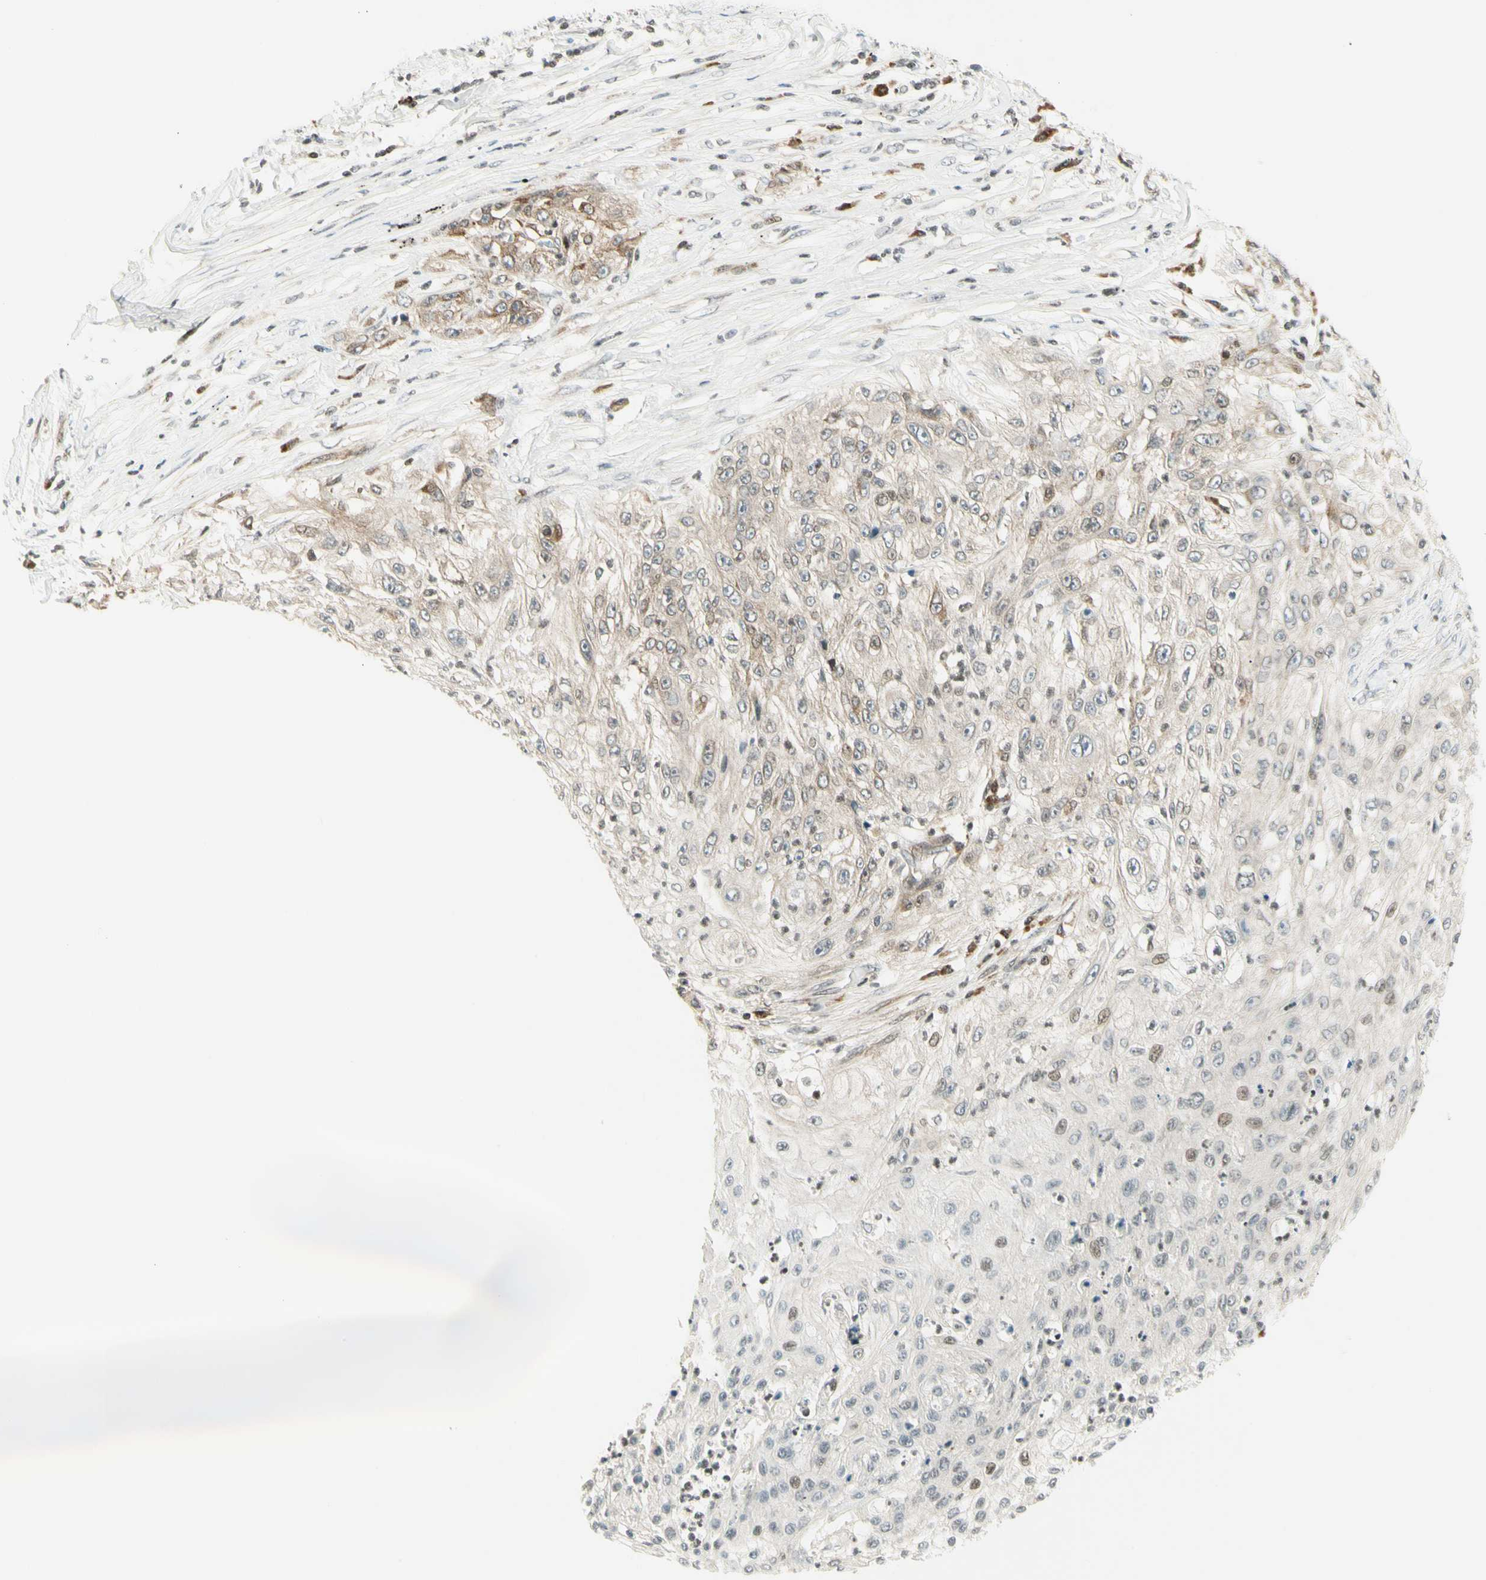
{"staining": {"intensity": "negative", "quantity": "none", "location": "none"}, "tissue": "lung cancer", "cell_type": "Tumor cells", "image_type": "cancer", "snomed": [{"axis": "morphology", "description": "Inflammation, NOS"}, {"axis": "morphology", "description": "Squamous cell carcinoma, NOS"}, {"axis": "topography", "description": "Lymph node"}, {"axis": "topography", "description": "Soft tissue"}, {"axis": "topography", "description": "Lung"}], "caption": "The photomicrograph displays no significant staining in tumor cells of lung squamous cell carcinoma. (Brightfield microscopy of DAB (3,3'-diaminobenzidine) immunohistochemistry (IHC) at high magnification).", "gene": "TPT1", "patient": {"sex": "male", "age": 66}}